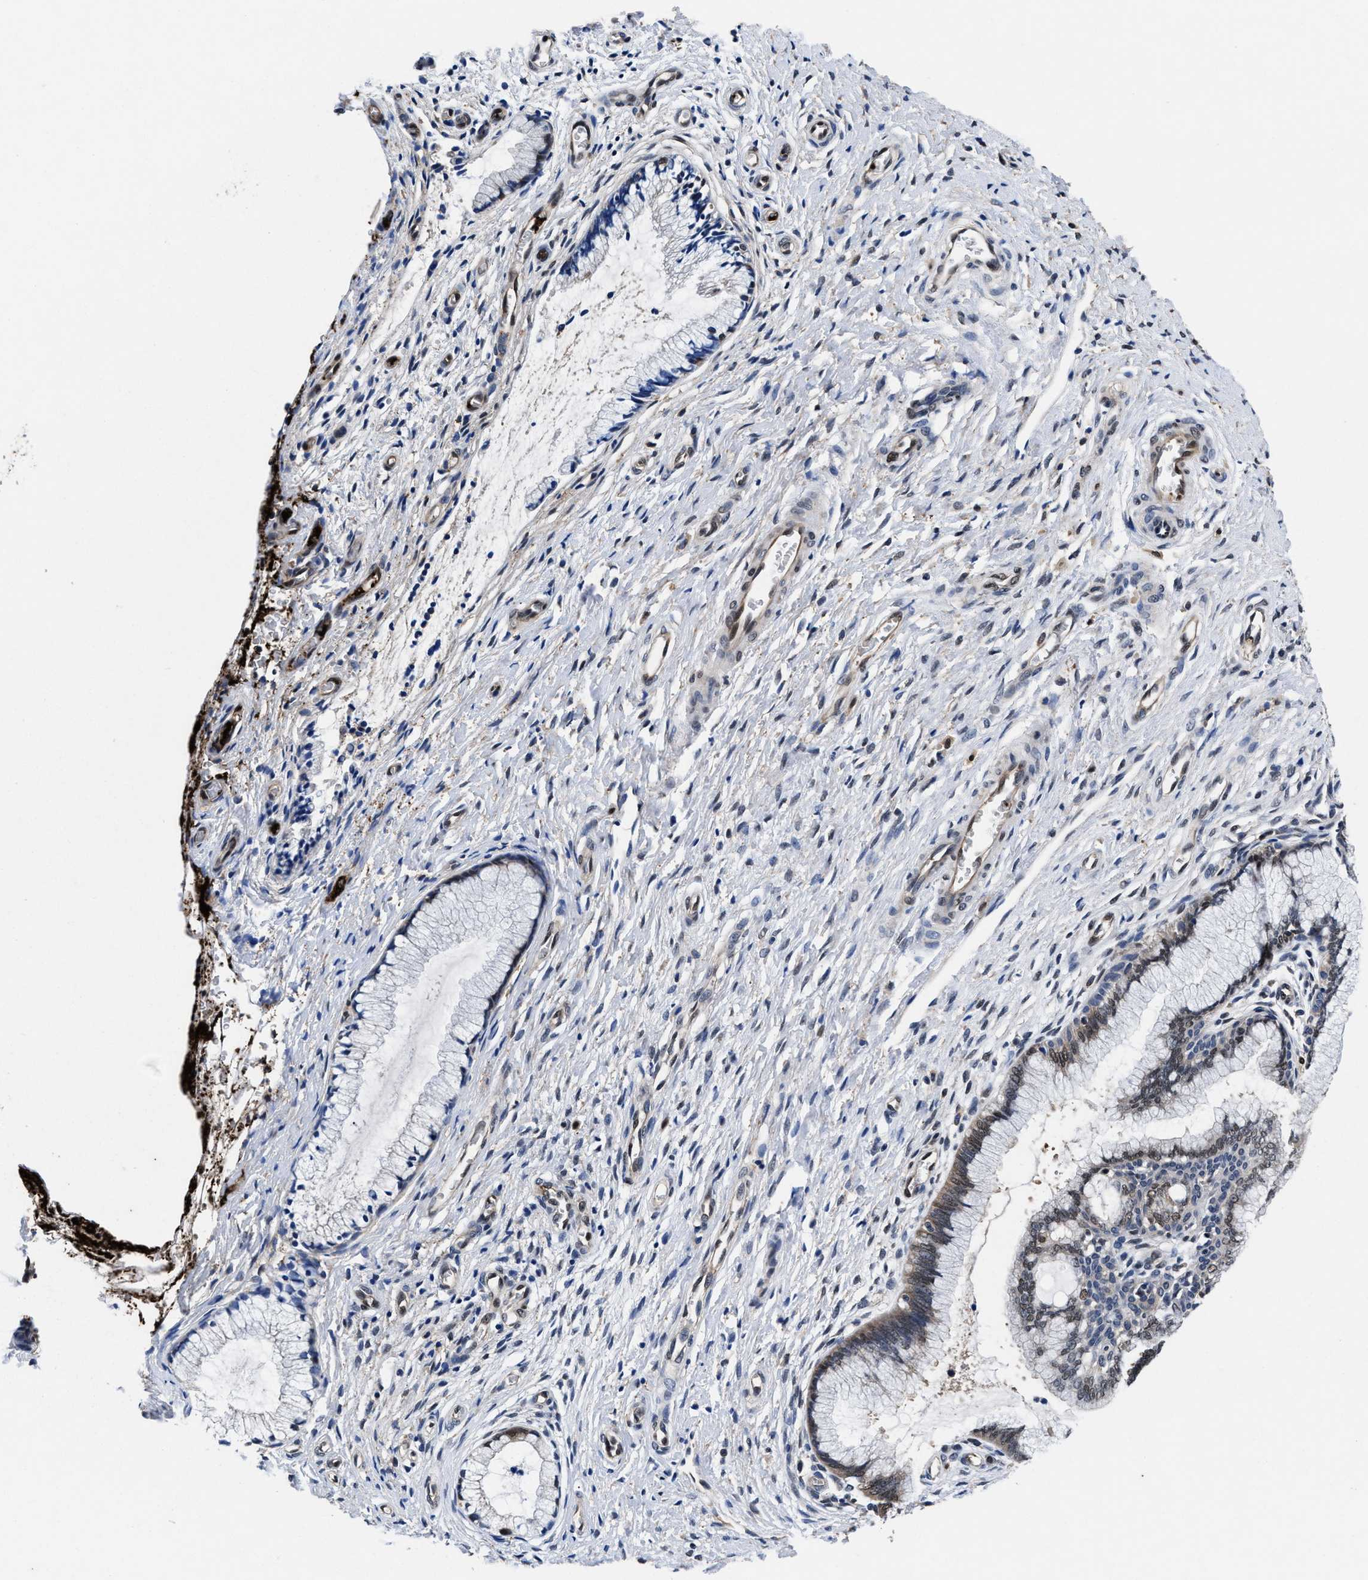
{"staining": {"intensity": "weak", "quantity": "<25%", "location": "cytoplasmic/membranous"}, "tissue": "cervix", "cell_type": "Glandular cells", "image_type": "normal", "snomed": [{"axis": "morphology", "description": "Normal tissue, NOS"}, {"axis": "topography", "description": "Cervix"}], "caption": "An image of human cervix is negative for staining in glandular cells. (Brightfield microscopy of DAB (3,3'-diaminobenzidine) immunohistochemistry (IHC) at high magnification).", "gene": "ACLY", "patient": {"sex": "female", "age": 55}}